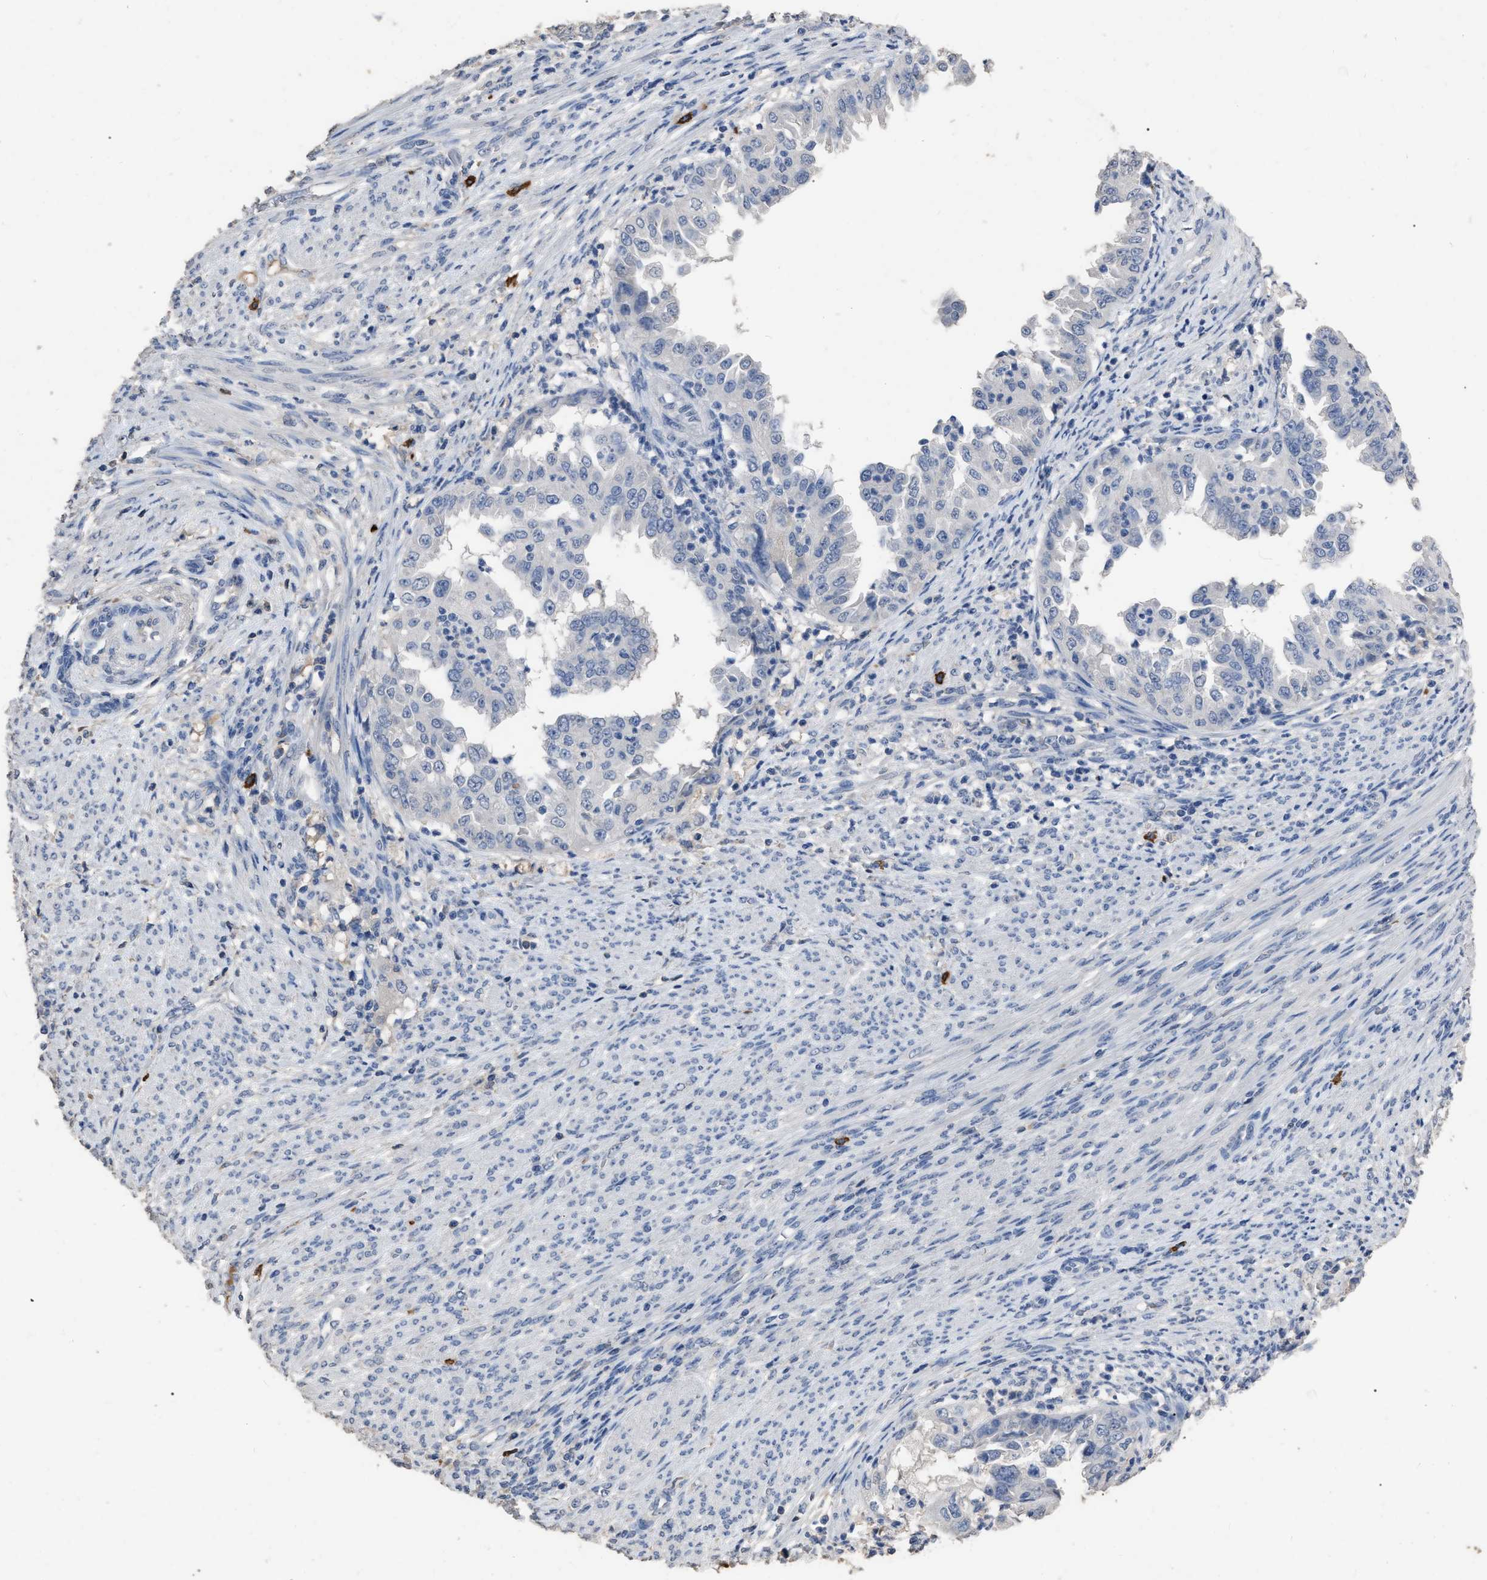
{"staining": {"intensity": "negative", "quantity": "none", "location": "none"}, "tissue": "endometrial cancer", "cell_type": "Tumor cells", "image_type": "cancer", "snomed": [{"axis": "morphology", "description": "Adenocarcinoma, NOS"}, {"axis": "topography", "description": "Endometrium"}], "caption": "Immunohistochemistry histopathology image of neoplastic tissue: adenocarcinoma (endometrial) stained with DAB displays no significant protein positivity in tumor cells.", "gene": "HABP2", "patient": {"sex": "female", "age": 85}}